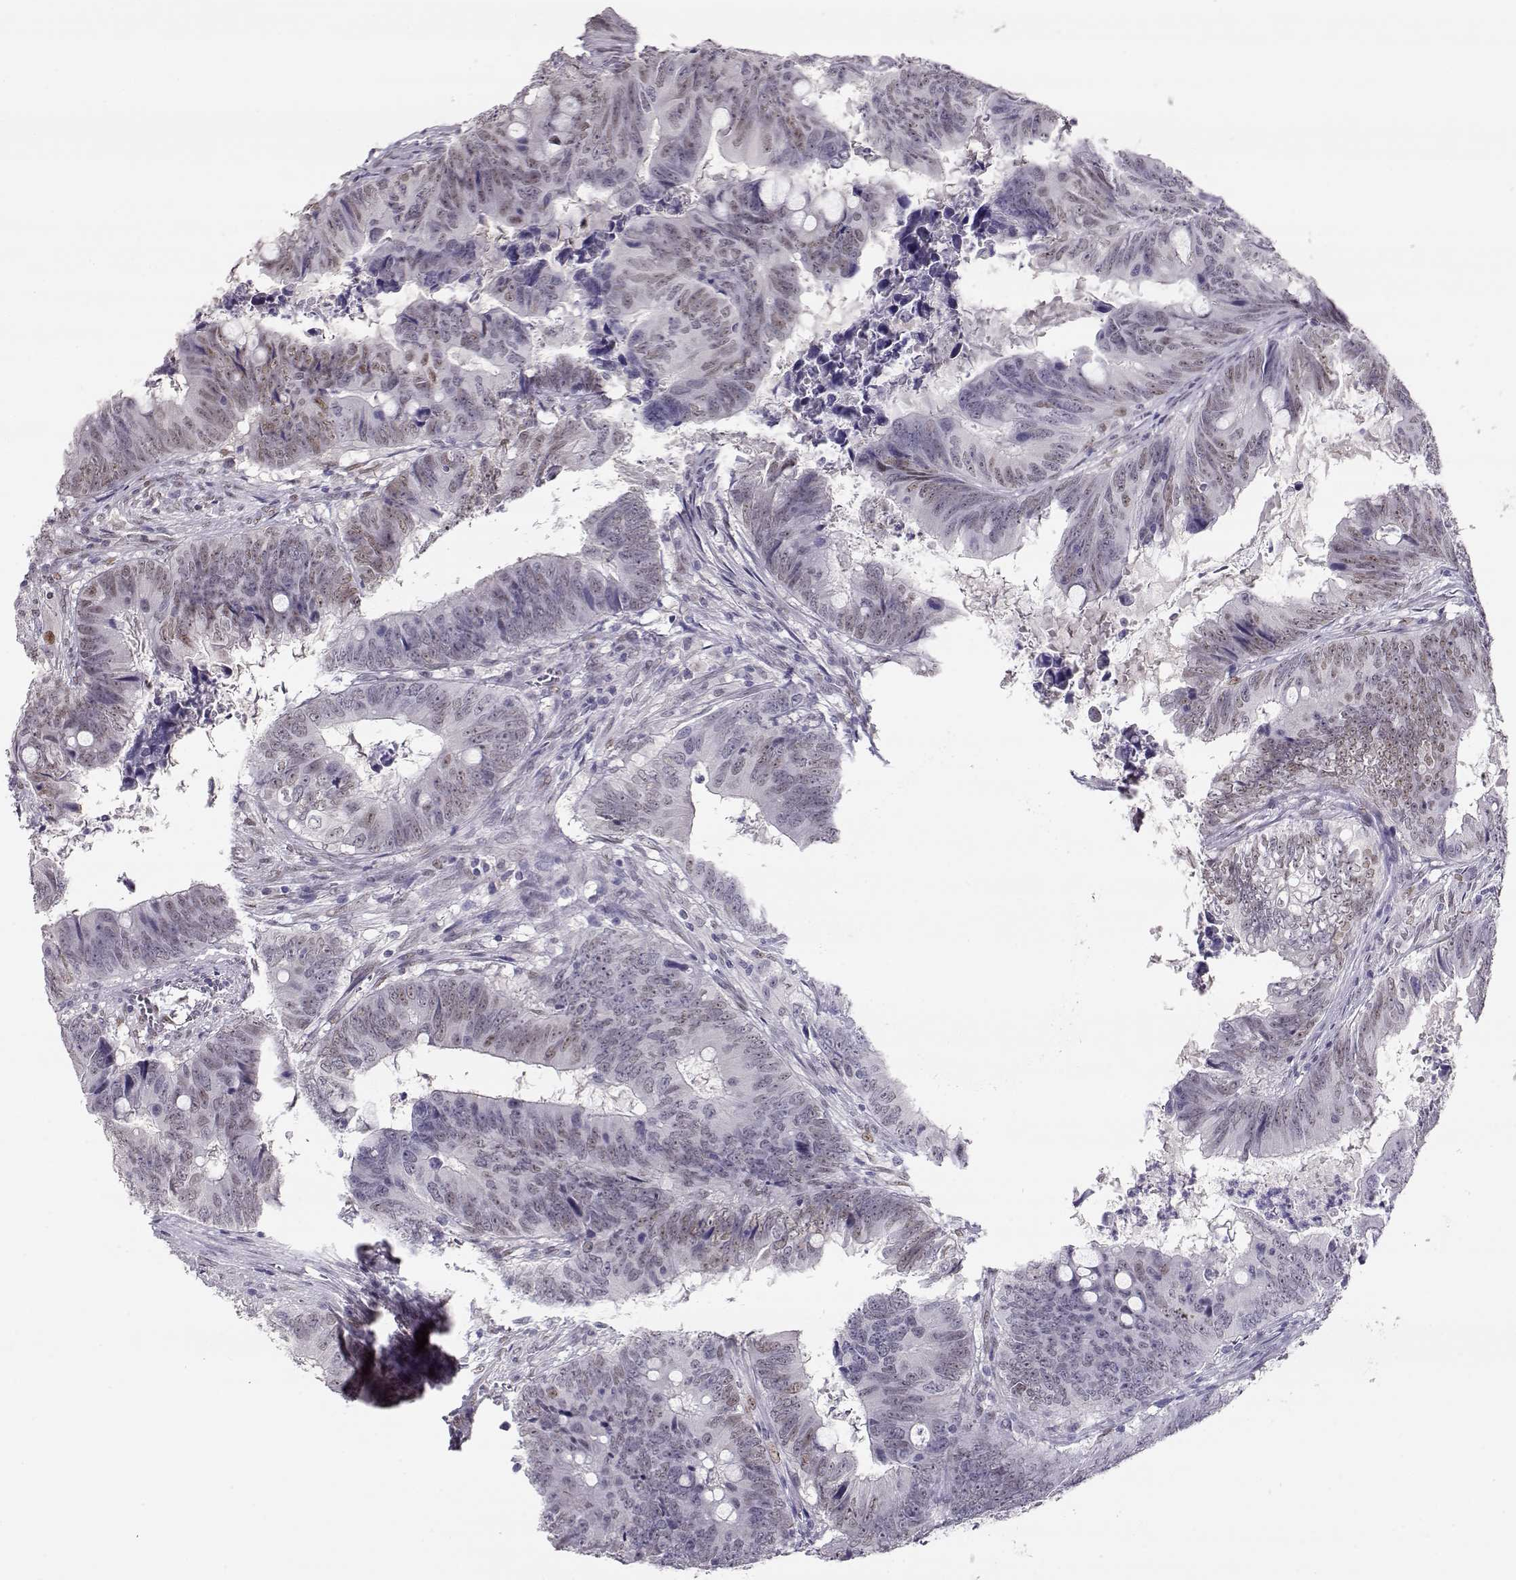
{"staining": {"intensity": "weak", "quantity": "25%-75%", "location": "nuclear"}, "tissue": "colorectal cancer", "cell_type": "Tumor cells", "image_type": "cancer", "snomed": [{"axis": "morphology", "description": "Adenocarcinoma, NOS"}, {"axis": "topography", "description": "Colon"}], "caption": "A high-resolution image shows immunohistochemistry (IHC) staining of adenocarcinoma (colorectal), which exhibits weak nuclear staining in about 25%-75% of tumor cells. (DAB IHC with brightfield microscopy, high magnification).", "gene": "POLI", "patient": {"sex": "female", "age": 82}}